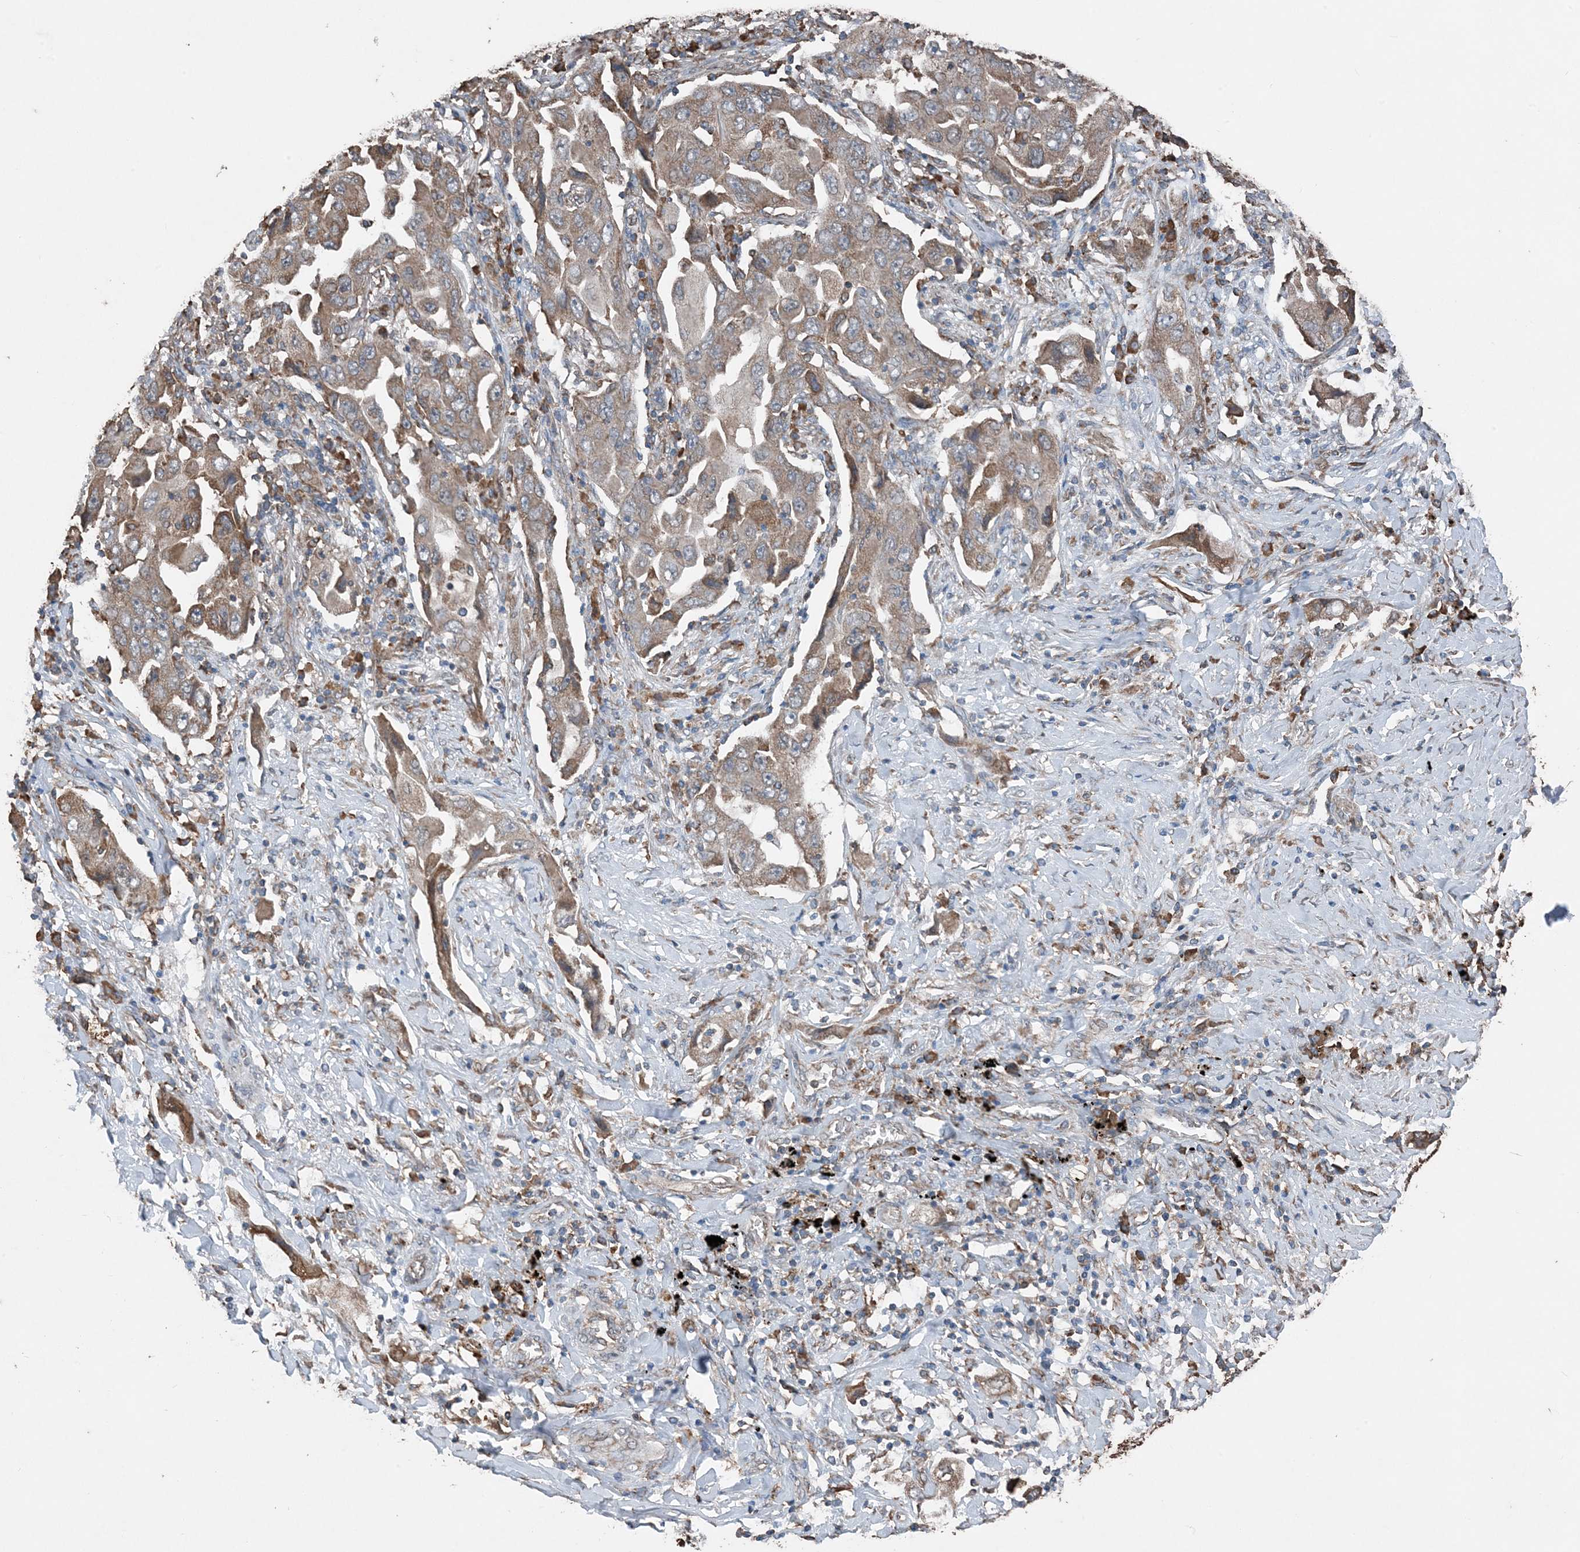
{"staining": {"intensity": "moderate", "quantity": "25%-75%", "location": "cytoplasmic/membranous"}, "tissue": "lung cancer", "cell_type": "Tumor cells", "image_type": "cancer", "snomed": [{"axis": "morphology", "description": "Adenocarcinoma, NOS"}, {"axis": "topography", "description": "Lung"}], "caption": "Moderate cytoplasmic/membranous protein staining is present in approximately 25%-75% of tumor cells in lung cancer.", "gene": "PDIA6", "patient": {"sex": "female", "age": 65}}